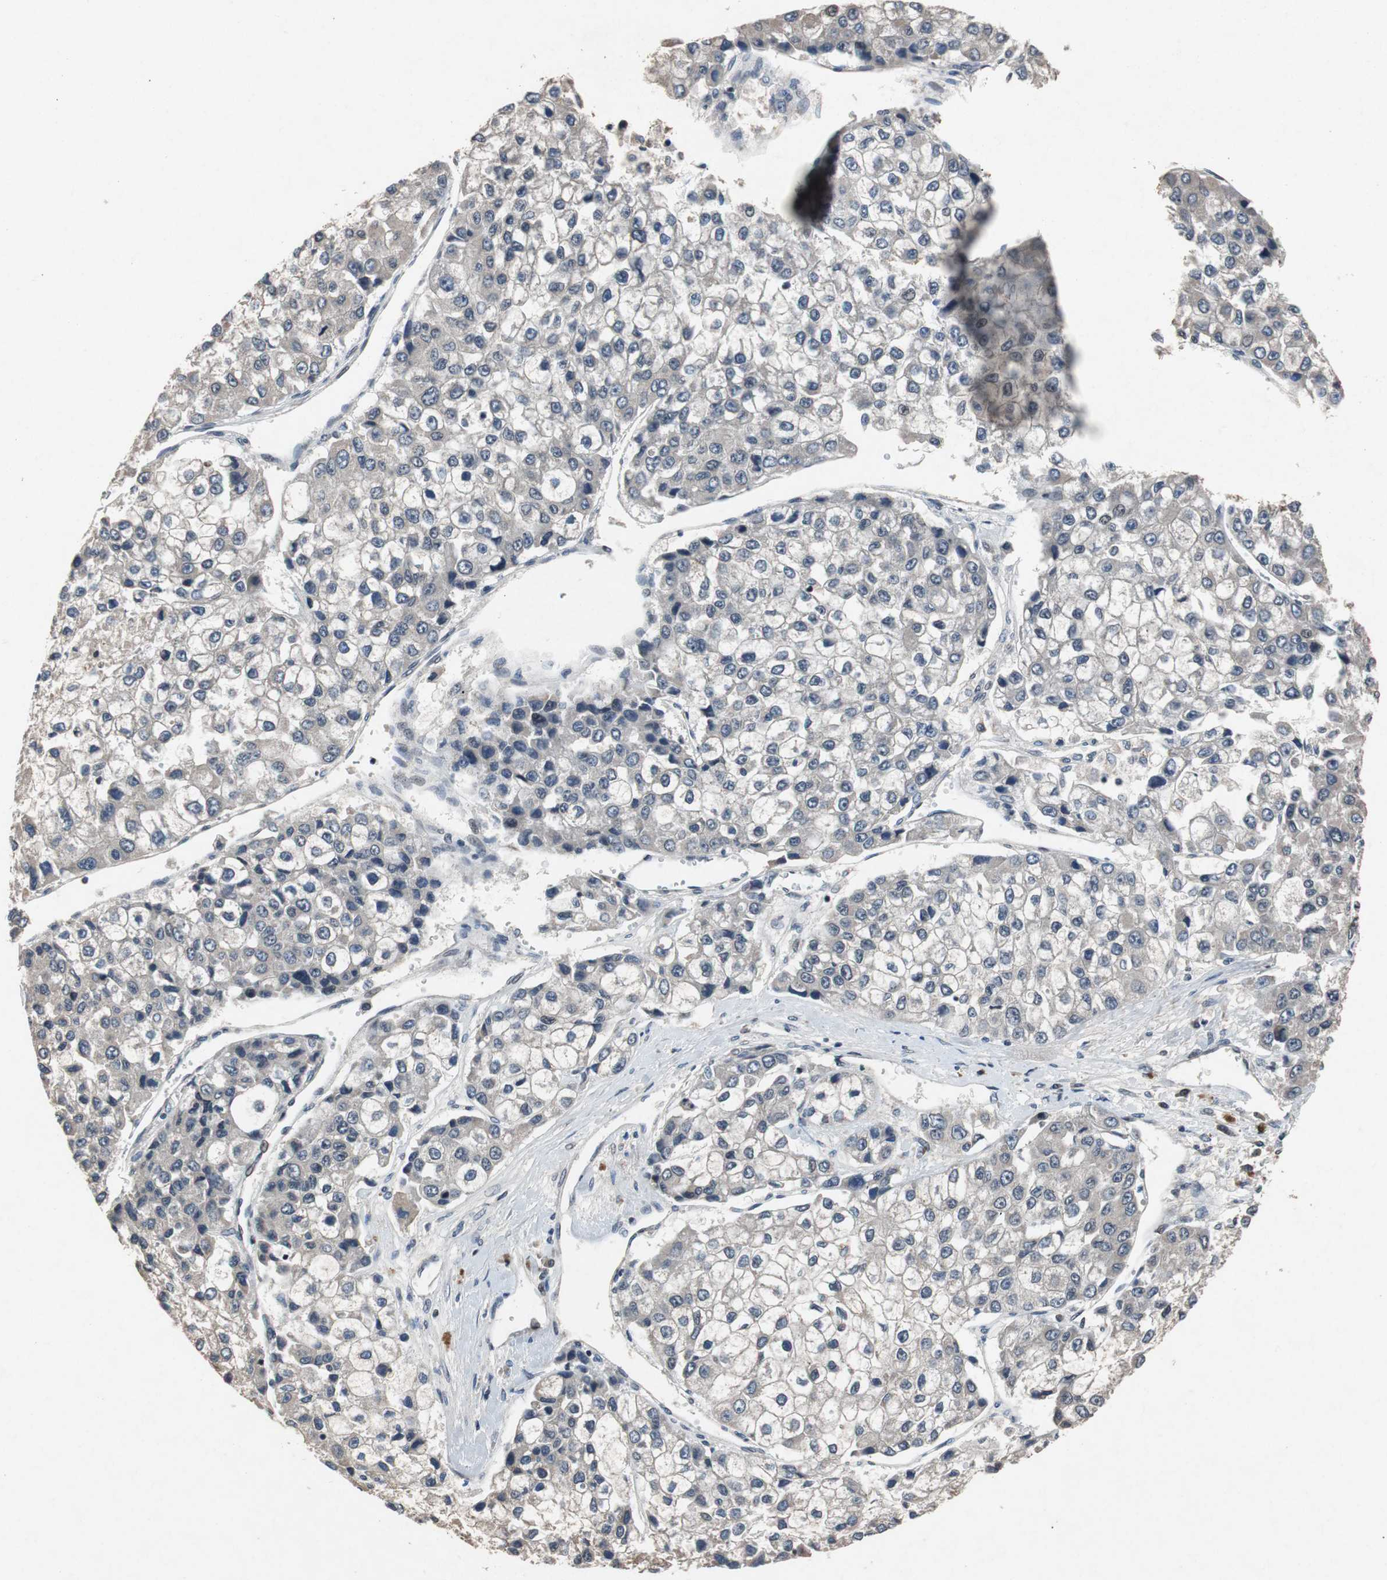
{"staining": {"intensity": "negative", "quantity": "none", "location": "none"}, "tissue": "liver cancer", "cell_type": "Tumor cells", "image_type": "cancer", "snomed": [{"axis": "morphology", "description": "Carcinoma, Hepatocellular, NOS"}, {"axis": "topography", "description": "Liver"}], "caption": "The photomicrograph shows no staining of tumor cells in liver hepatocellular carcinoma.", "gene": "TP63", "patient": {"sex": "female", "age": 66}}